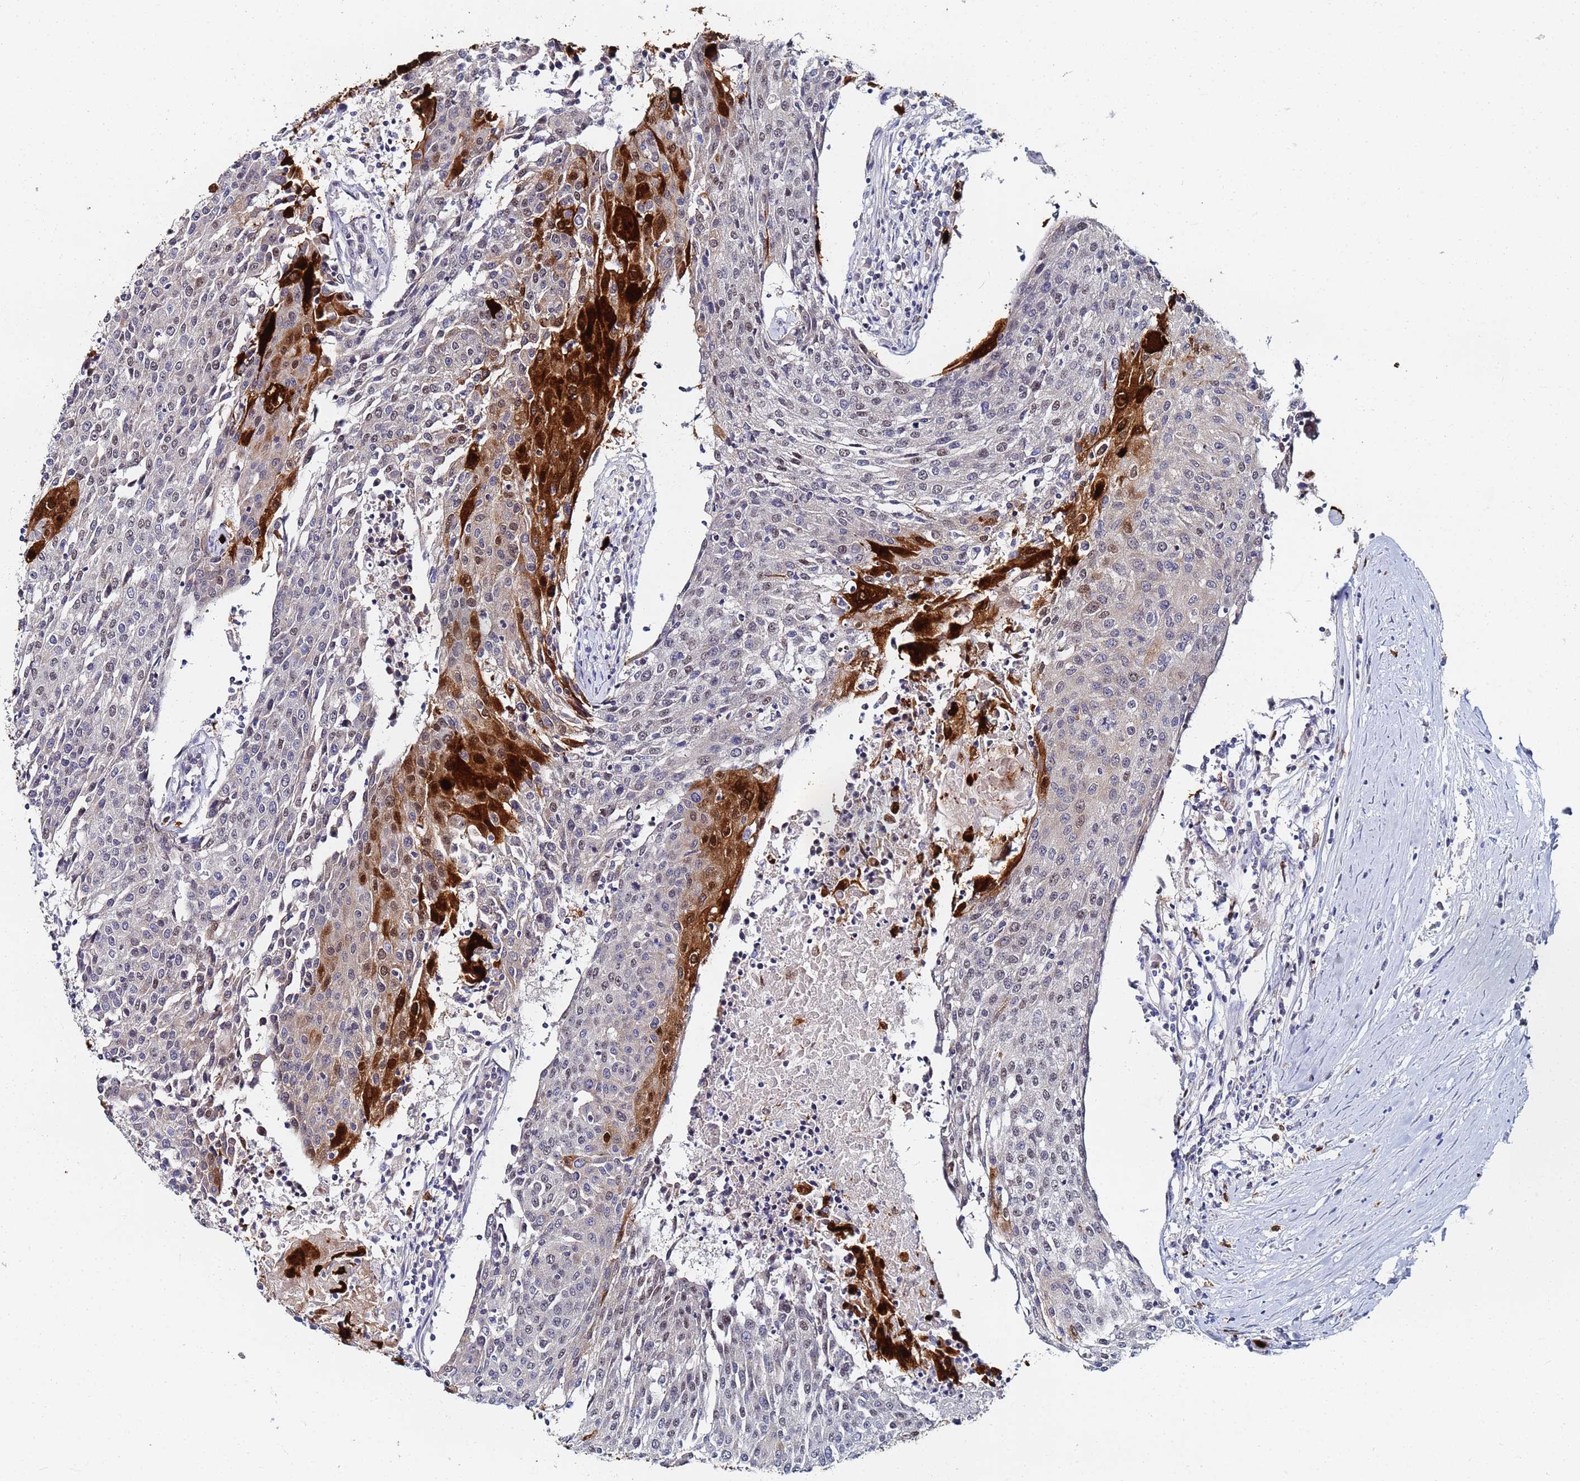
{"staining": {"intensity": "strong", "quantity": "<25%", "location": "cytoplasmic/membranous,nuclear"}, "tissue": "urothelial cancer", "cell_type": "Tumor cells", "image_type": "cancer", "snomed": [{"axis": "morphology", "description": "Urothelial carcinoma, High grade"}, {"axis": "topography", "description": "Urinary bladder"}], "caption": "A micrograph of human urothelial cancer stained for a protein displays strong cytoplasmic/membranous and nuclear brown staining in tumor cells.", "gene": "MTCL1", "patient": {"sex": "female", "age": 85}}